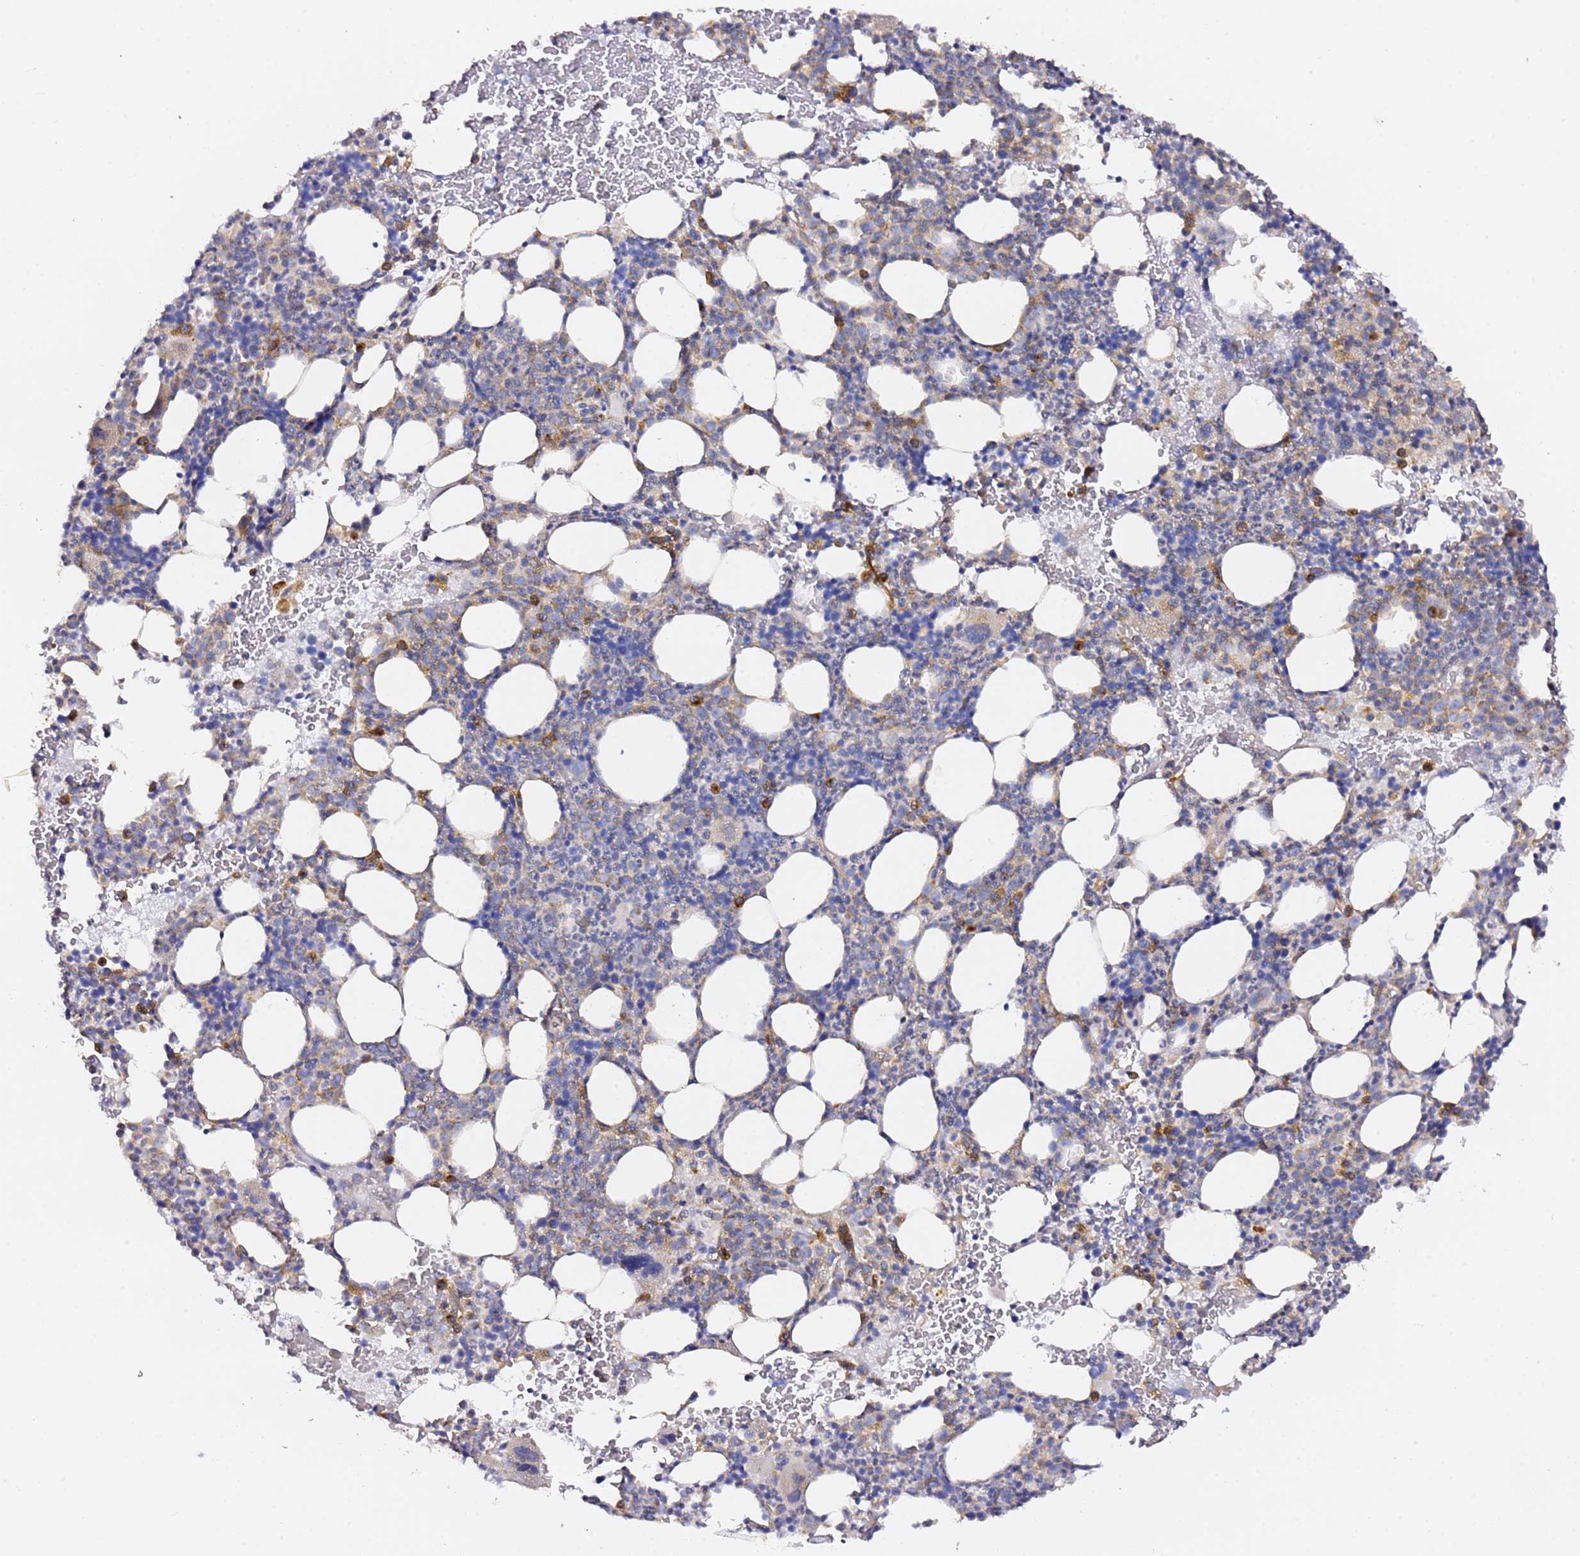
{"staining": {"intensity": "negative", "quantity": "none", "location": "none"}, "tissue": "bone marrow", "cell_type": "Hematopoietic cells", "image_type": "normal", "snomed": [{"axis": "morphology", "description": "Normal tissue, NOS"}, {"axis": "topography", "description": "Bone marrow"}], "caption": "Immunohistochemical staining of benign bone marrow shows no significant staining in hematopoietic cells. The staining was performed using DAB to visualize the protein expression in brown, while the nuclei were stained in blue with hematoxylin (Magnification: 20x).", "gene": "KIF7", "patient": {"sex": "male", "age": 64}}